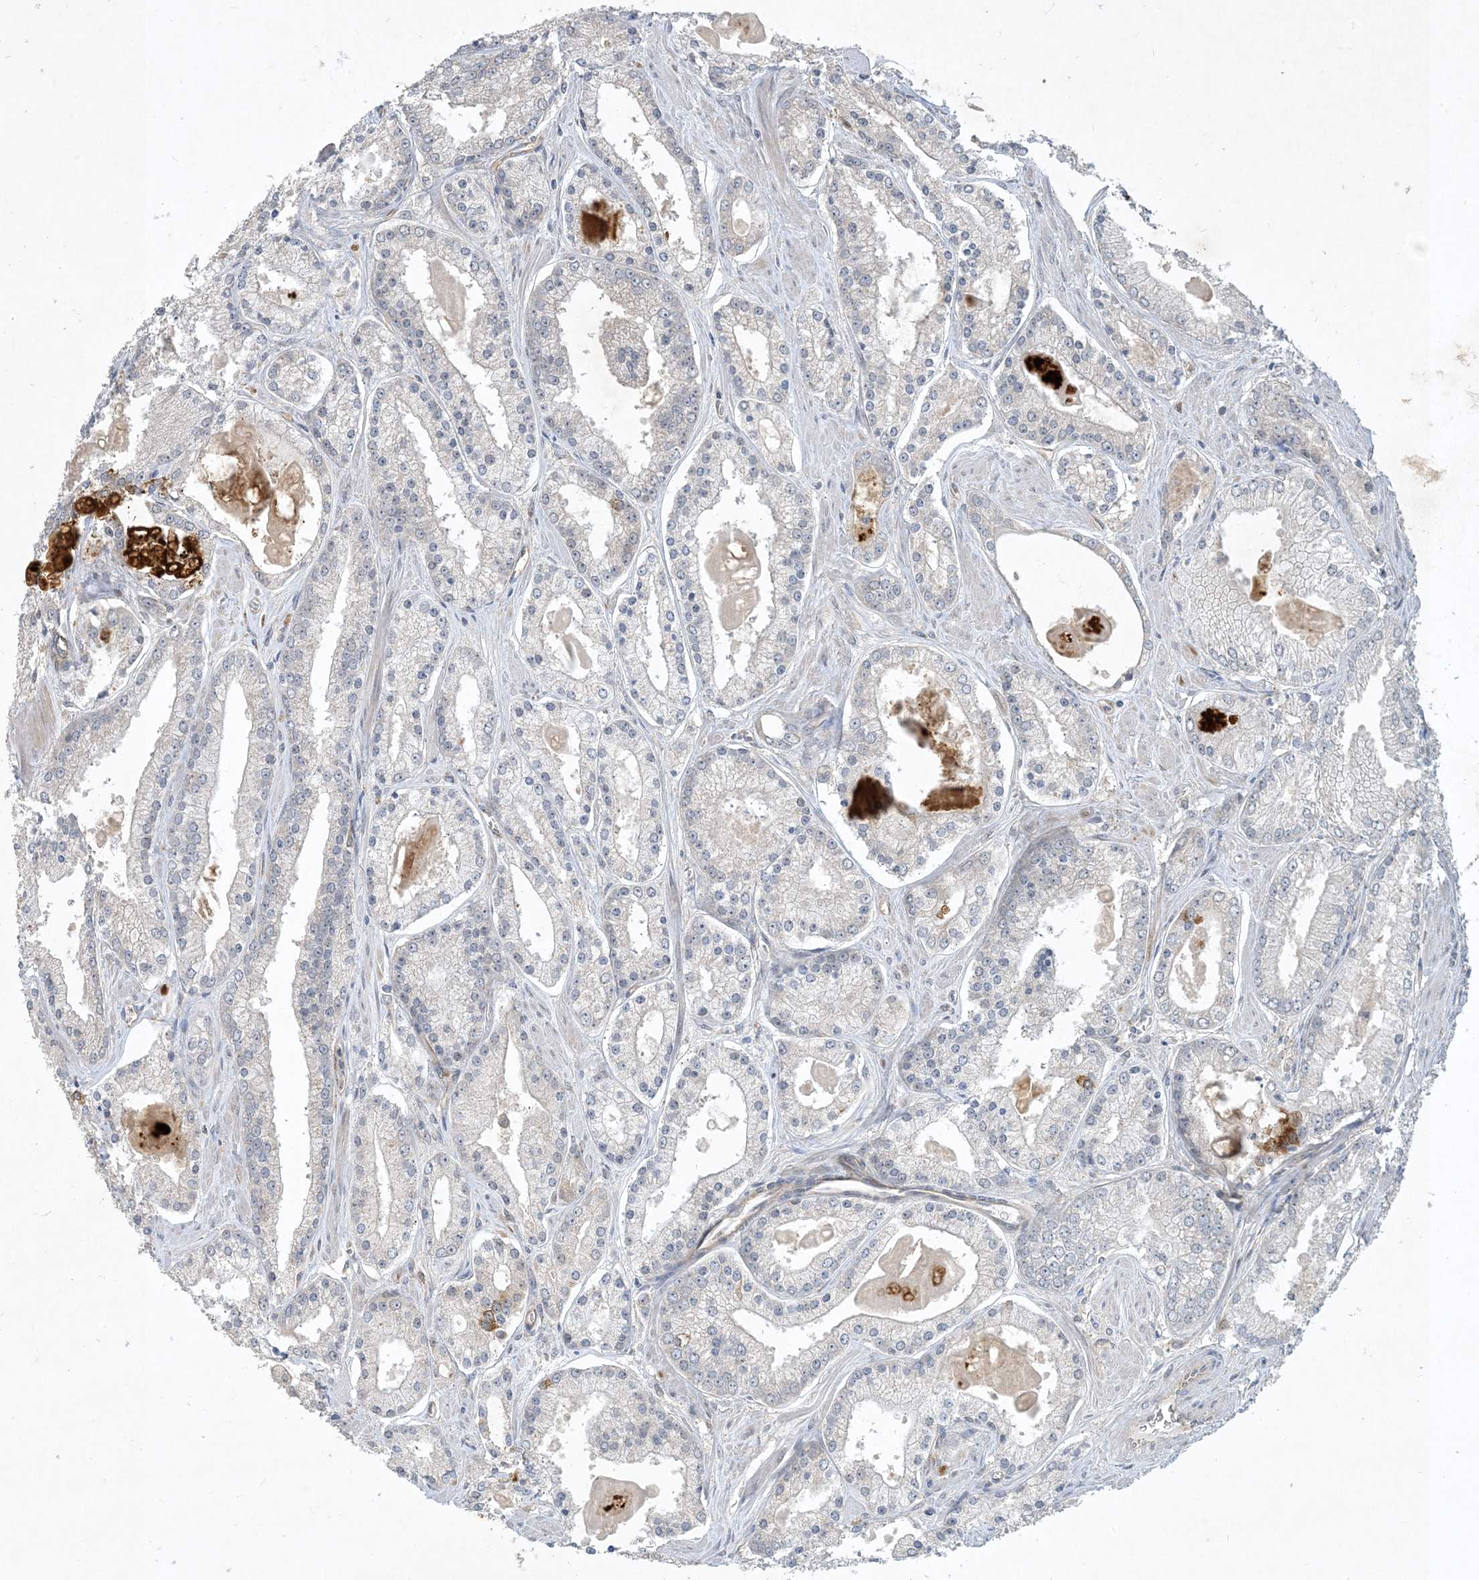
{"staining": {"intensity": "negative", "quantity": "none", "location": "none"}, "tissue": "prostate cancer", "cell_type": "Tumor cells", "image_type": "cancer", "snomed": [{"axis": "morphology", "description": "Adenocarcinoma, Low grade"}, {"axis": "topography", "description": "Prostate"}], "caption": "High magnification brightfield microscopy of low-grade adenocarcinoma (prostate) stained with DAB (3,3'-diaminobenzidine) (brown) and counterstained with hematoxylin (blue): tumor cells show no significant expression. (Immunohistochemistry, brightfield microscopy, high magnification).", "gene": "CDS1", "patient": {"sex": "male", "age": 54}}